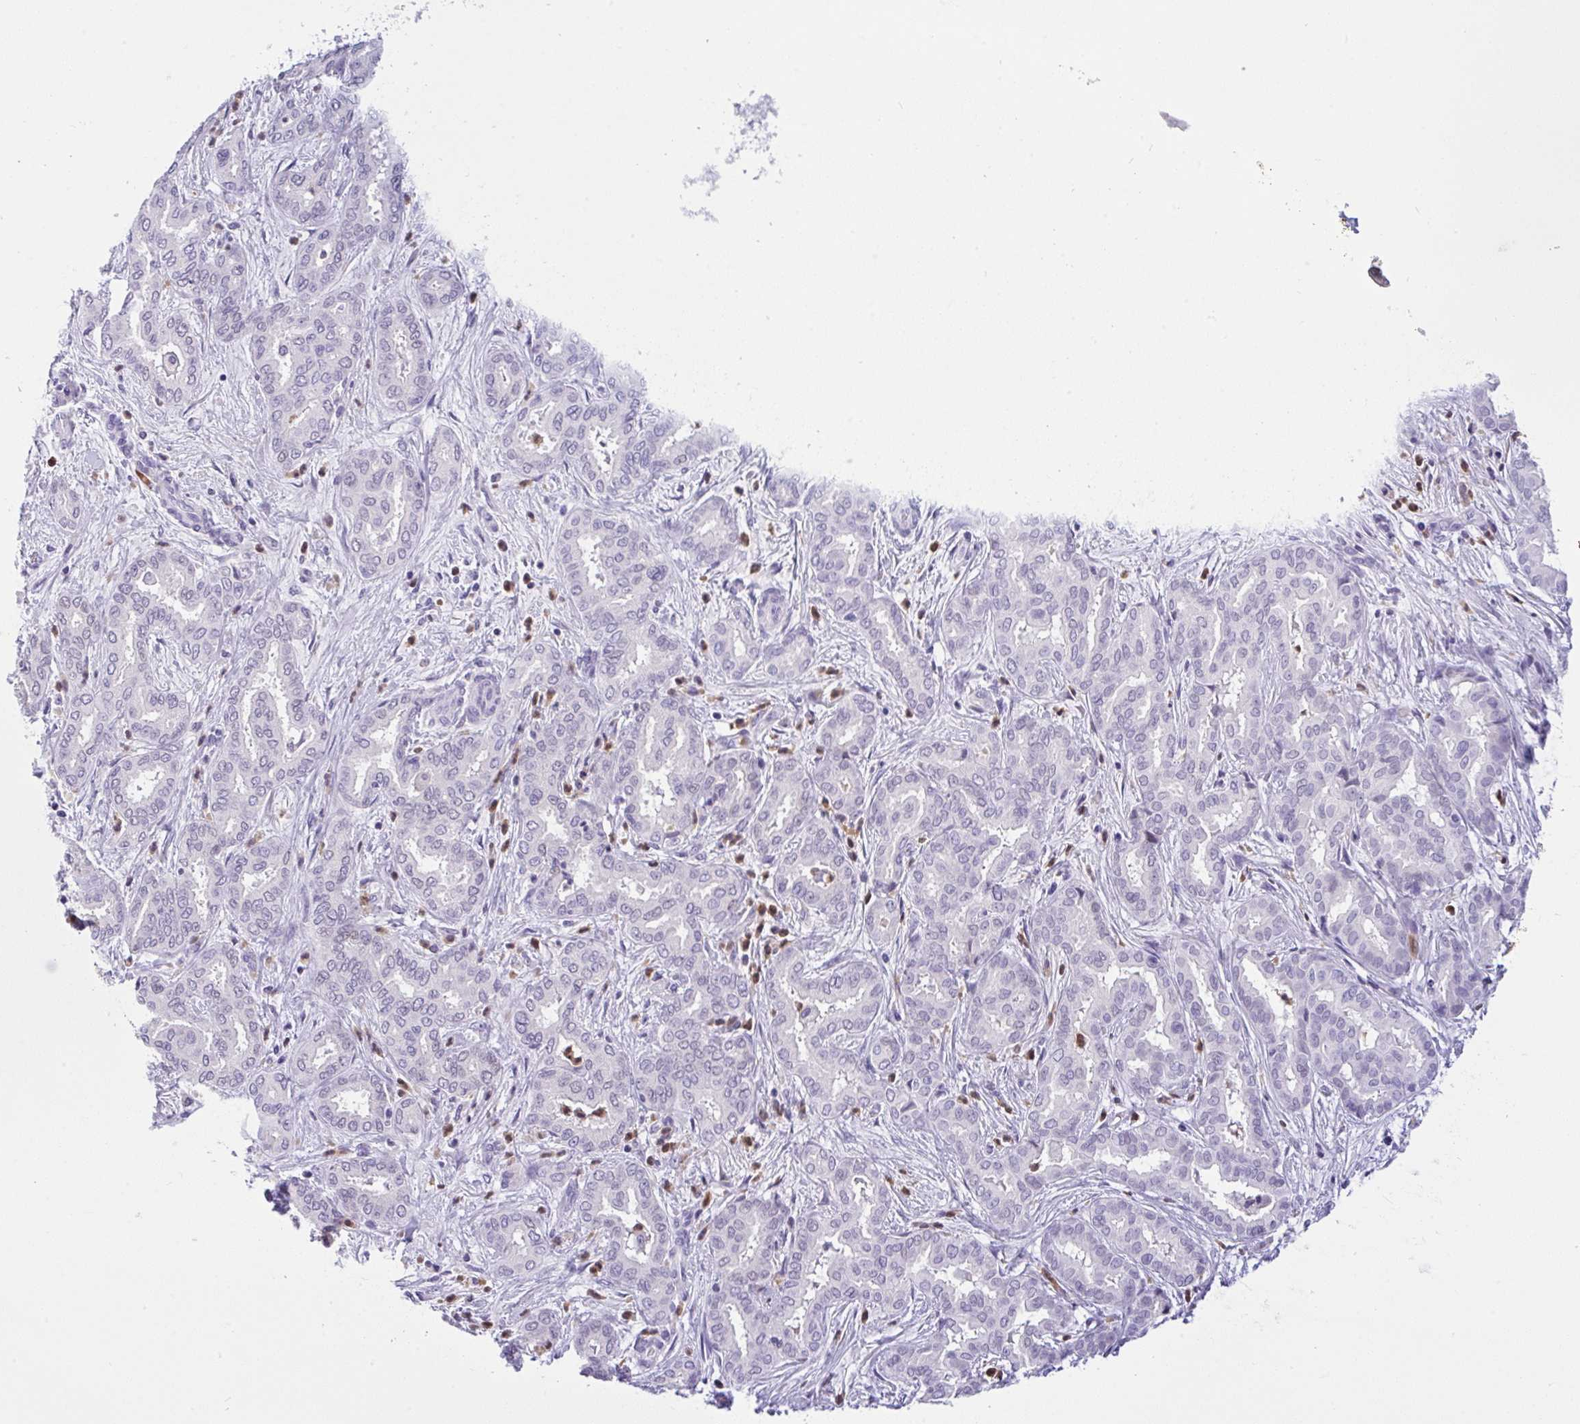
{"staining": {"intensity": "negative", "quantity": "none", "location": "none"}, "tissue": "liver cancer", "cell_type": "Tumor cells", "image_type": "cancer", "snomed": [{"axis": "morphology", "description": "Cholangiocarcinoma"}, {"axis": "topography", "description": "Liver"}], "caption": "Liver cancer (cholangiocarcinoma) stained for a protein using immunohistochemistry (IHC) reveals no expression tumor cells.", "gene": "NCF1", "patient": {"sex": "female", "age": 64}}